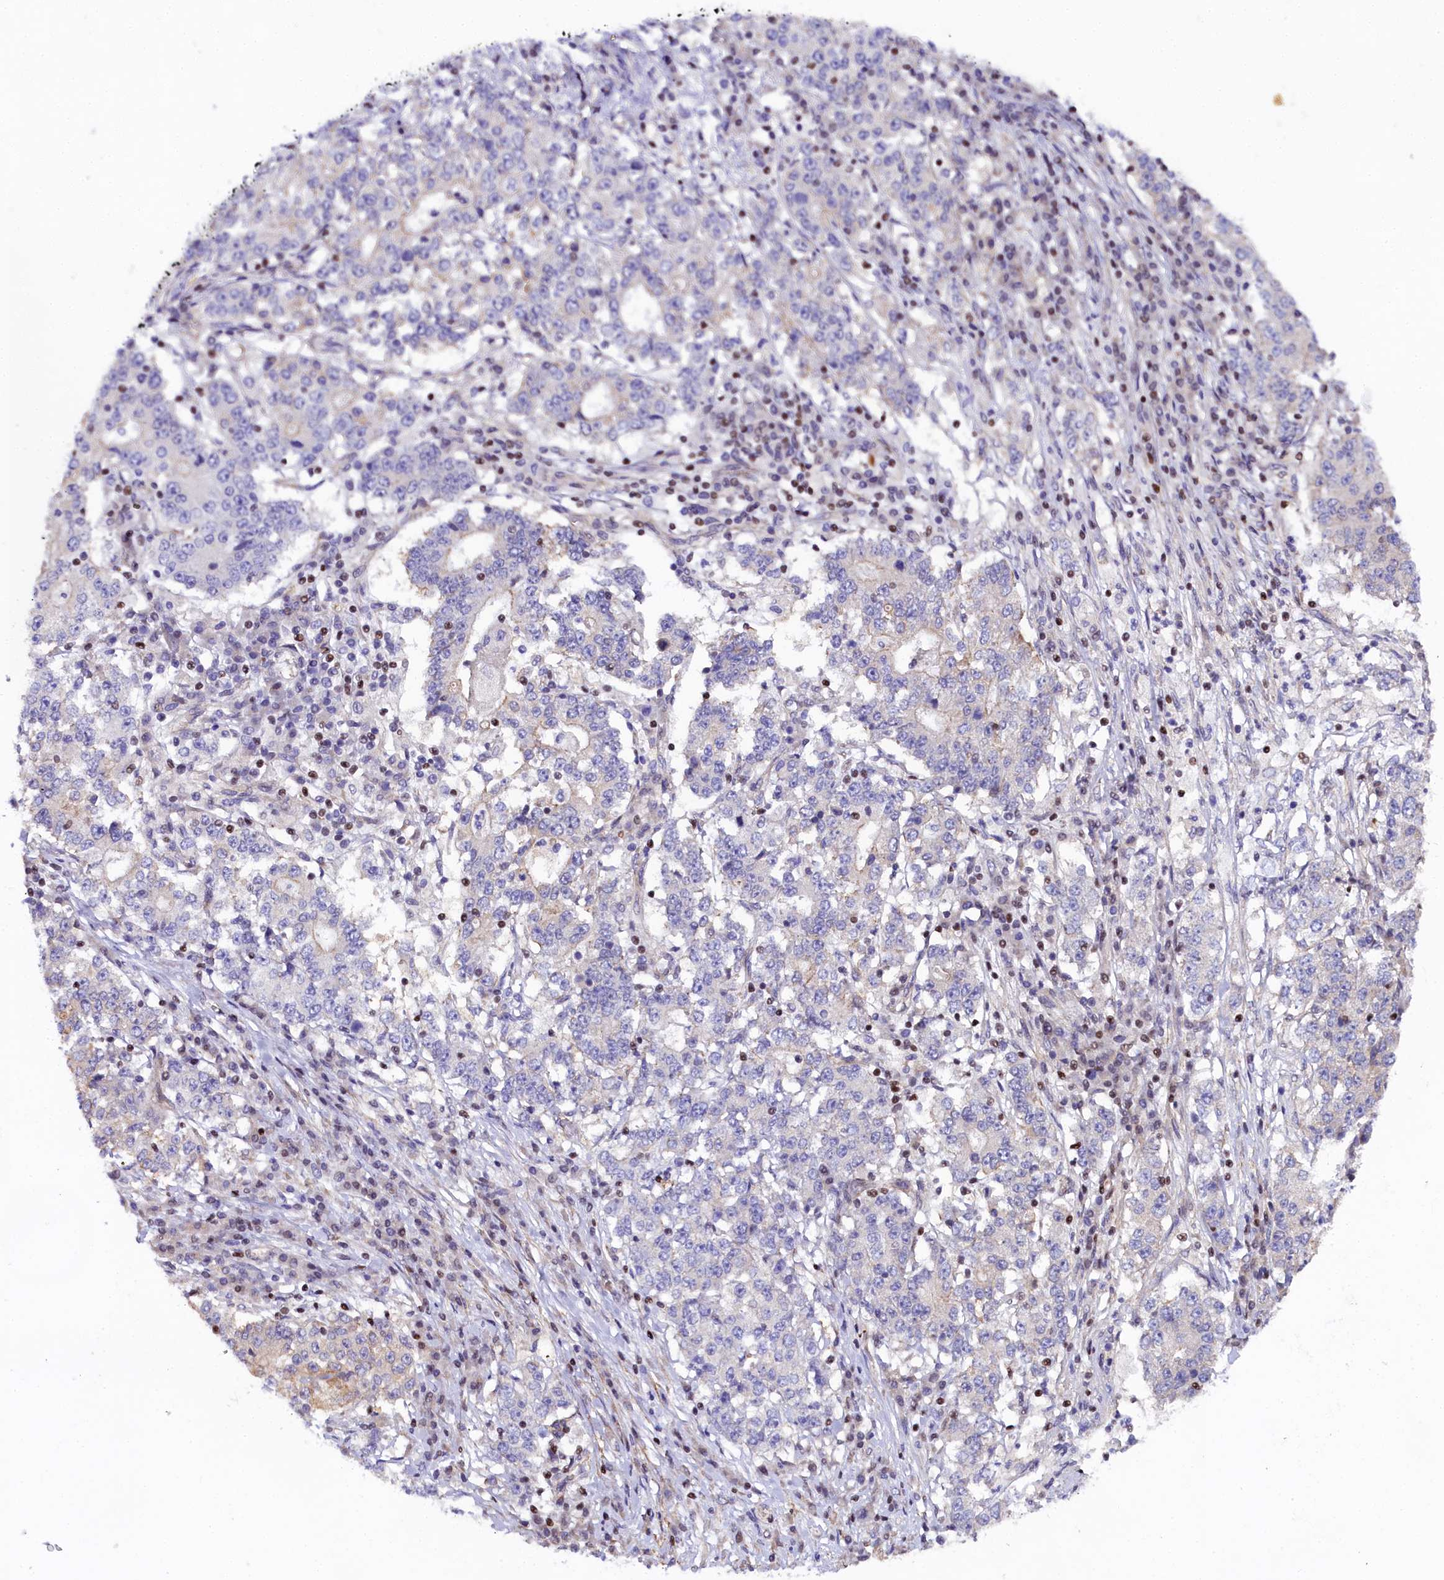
{"staining": {"intensity": "negative", "quantity": "none", "location": "none"}, "tissue": "stomach cancer", "cell_type": "Tumor cells", "image_type": "cancer", "snomed": [{"axis": "morphology", "description": "Adenocarcinoma, NOS"}, {"axis": "topography", "description": "Stomach"}], "caption": "DAB immunohistochemical staining of human stomach cancer shows no significant expression in tumor cells.", "gene": "SP4", "patient": {"sex": "male", "age": 59}}